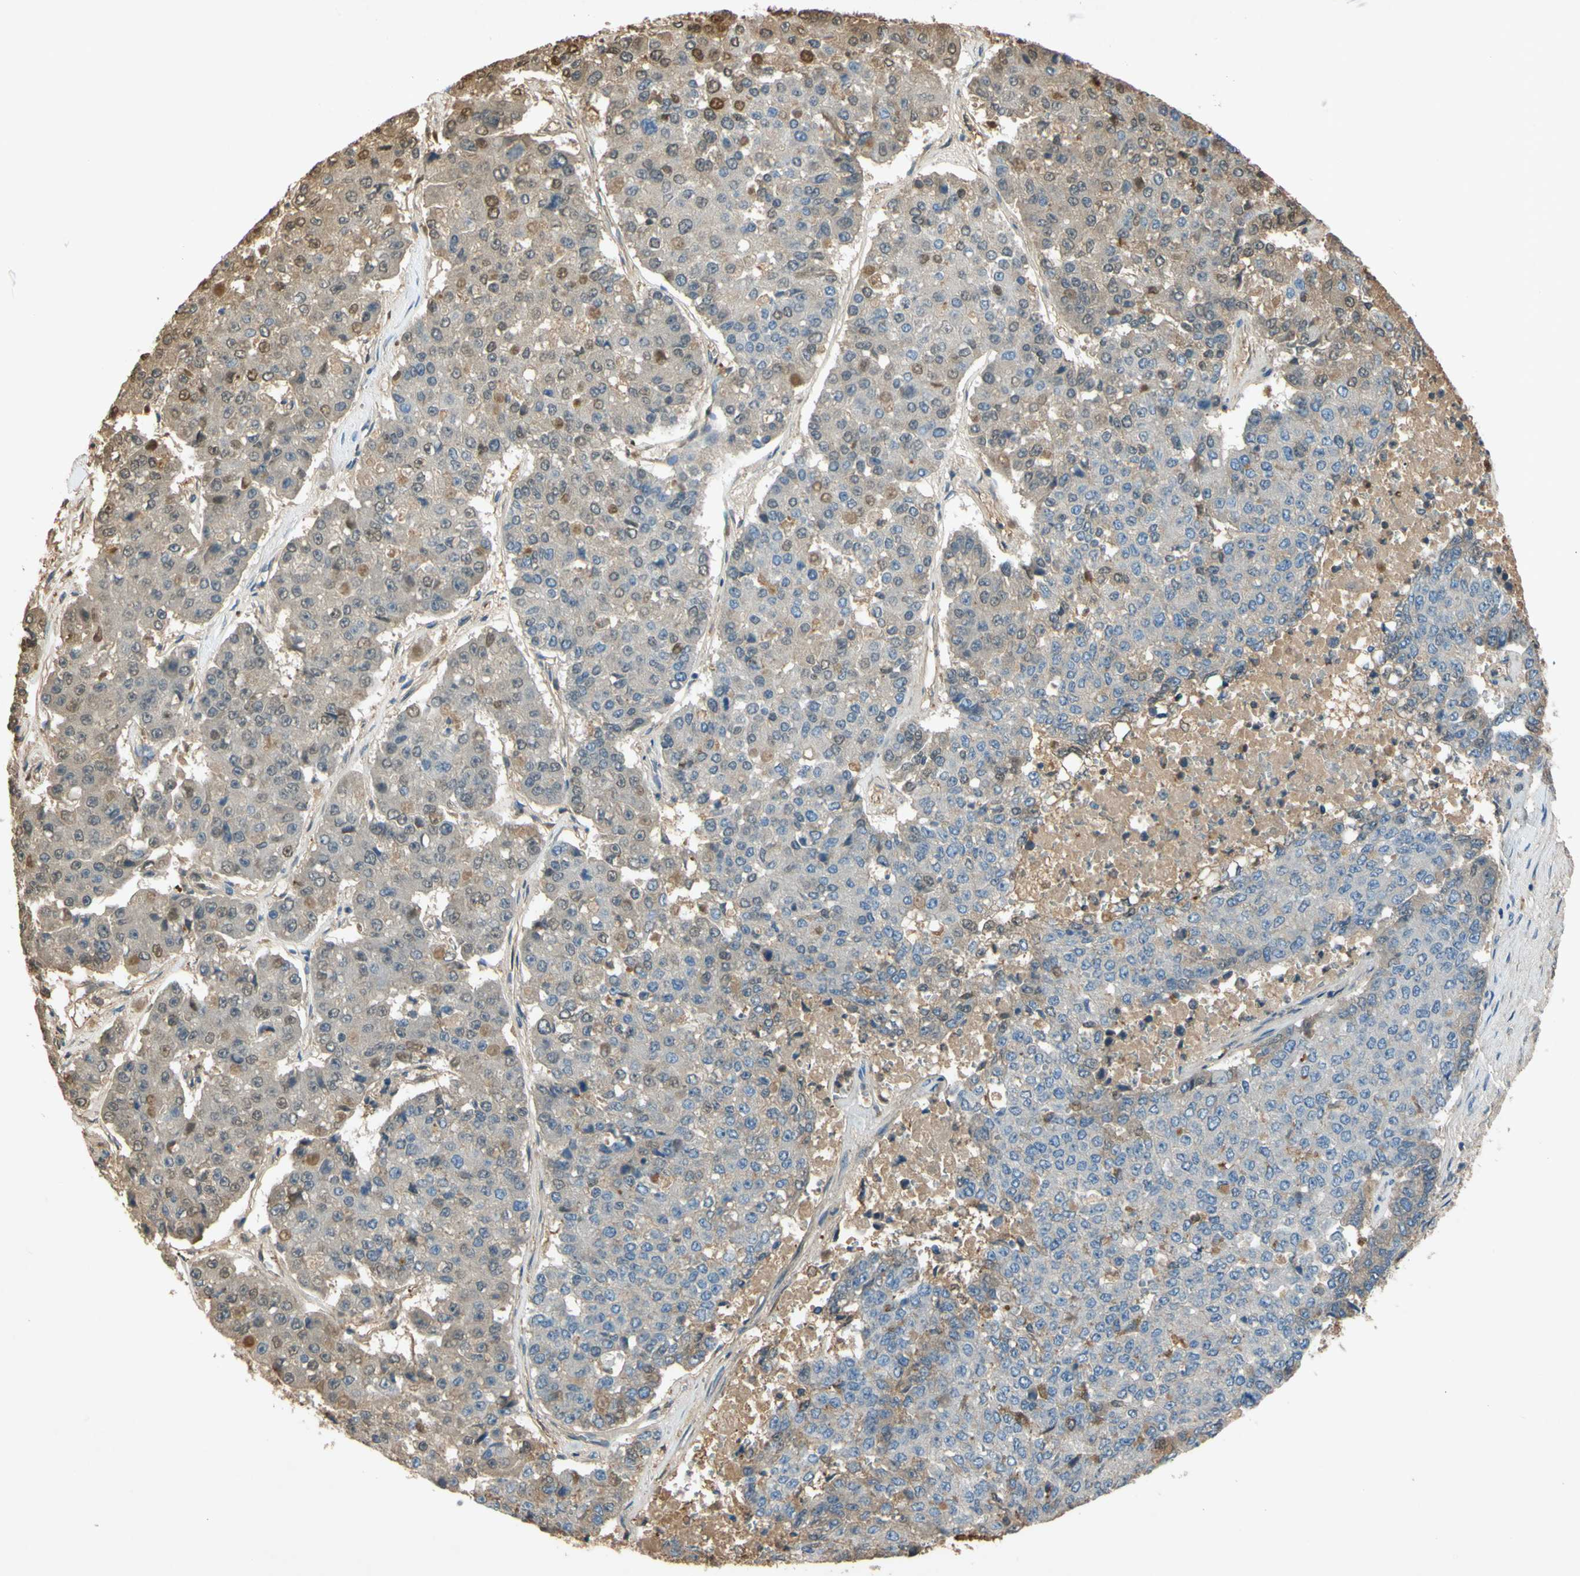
{"staining": {"intensity": "weak", "quantity": ">75%", "location": "cytoplasmic/membranous,nuclear"}, "tissue": "pancreatic cancer", "cell_type": "Tumor cells", "image_type": "cancer", "snomed": [{"axis": "morphology", "description": "Adenocarcinoma, NOS"}, {"axis": "topography", "description": "Pancreas"}], "caption": "This photomicrograph reveals immunohistochemistry (IHC) staining of human pancreatic adenocarcinoma, with low weak cytoplasmic/membranous and nuclear staining in approximately >75% of tumor cells.", "gene": "TIMP2", "patient": {"sex": "male", "age": 50}}